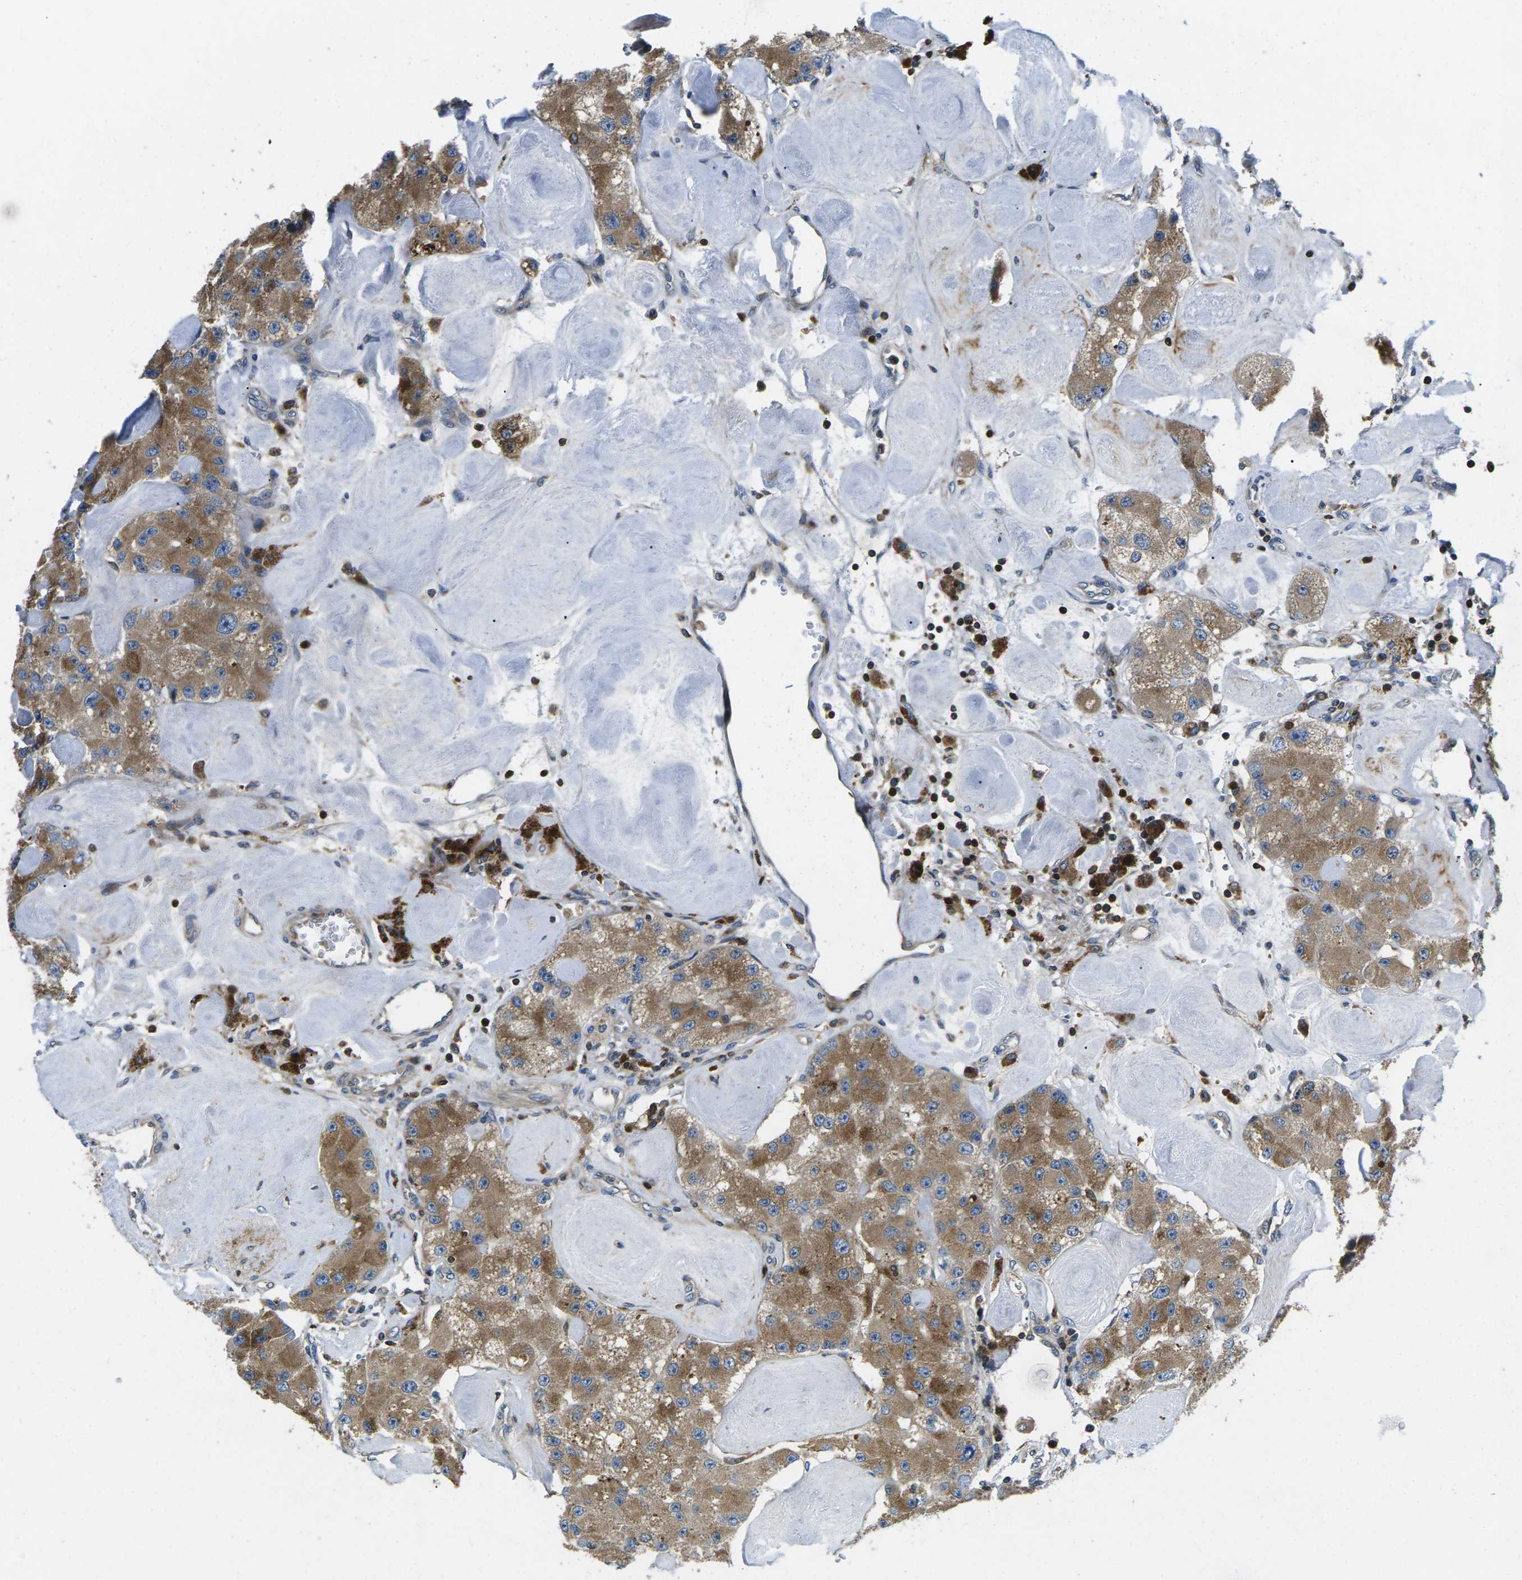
{"staining": {"intensity": "moderate", "quantity": ">75%", "location": "cytoplasmic/membranous"}, "tissue": "carcinoid", "cell_type": "Tumor cells", "image_type": "cancer", "snomed": [{"axis": "morphology", "description": "Carcinoid, malignant, NOS"}, {"axis": "topography", "description": "Pancreas"}], "caption": "The photomicrograph reveals staining of carcinoid, revealing moderate cytoplasmic/membranous protein staining (brown color) within tumor cells. Nuclei are stained in blue.", "gene": "PLCE1", "patient": {"sex": "male", "age": 41}}